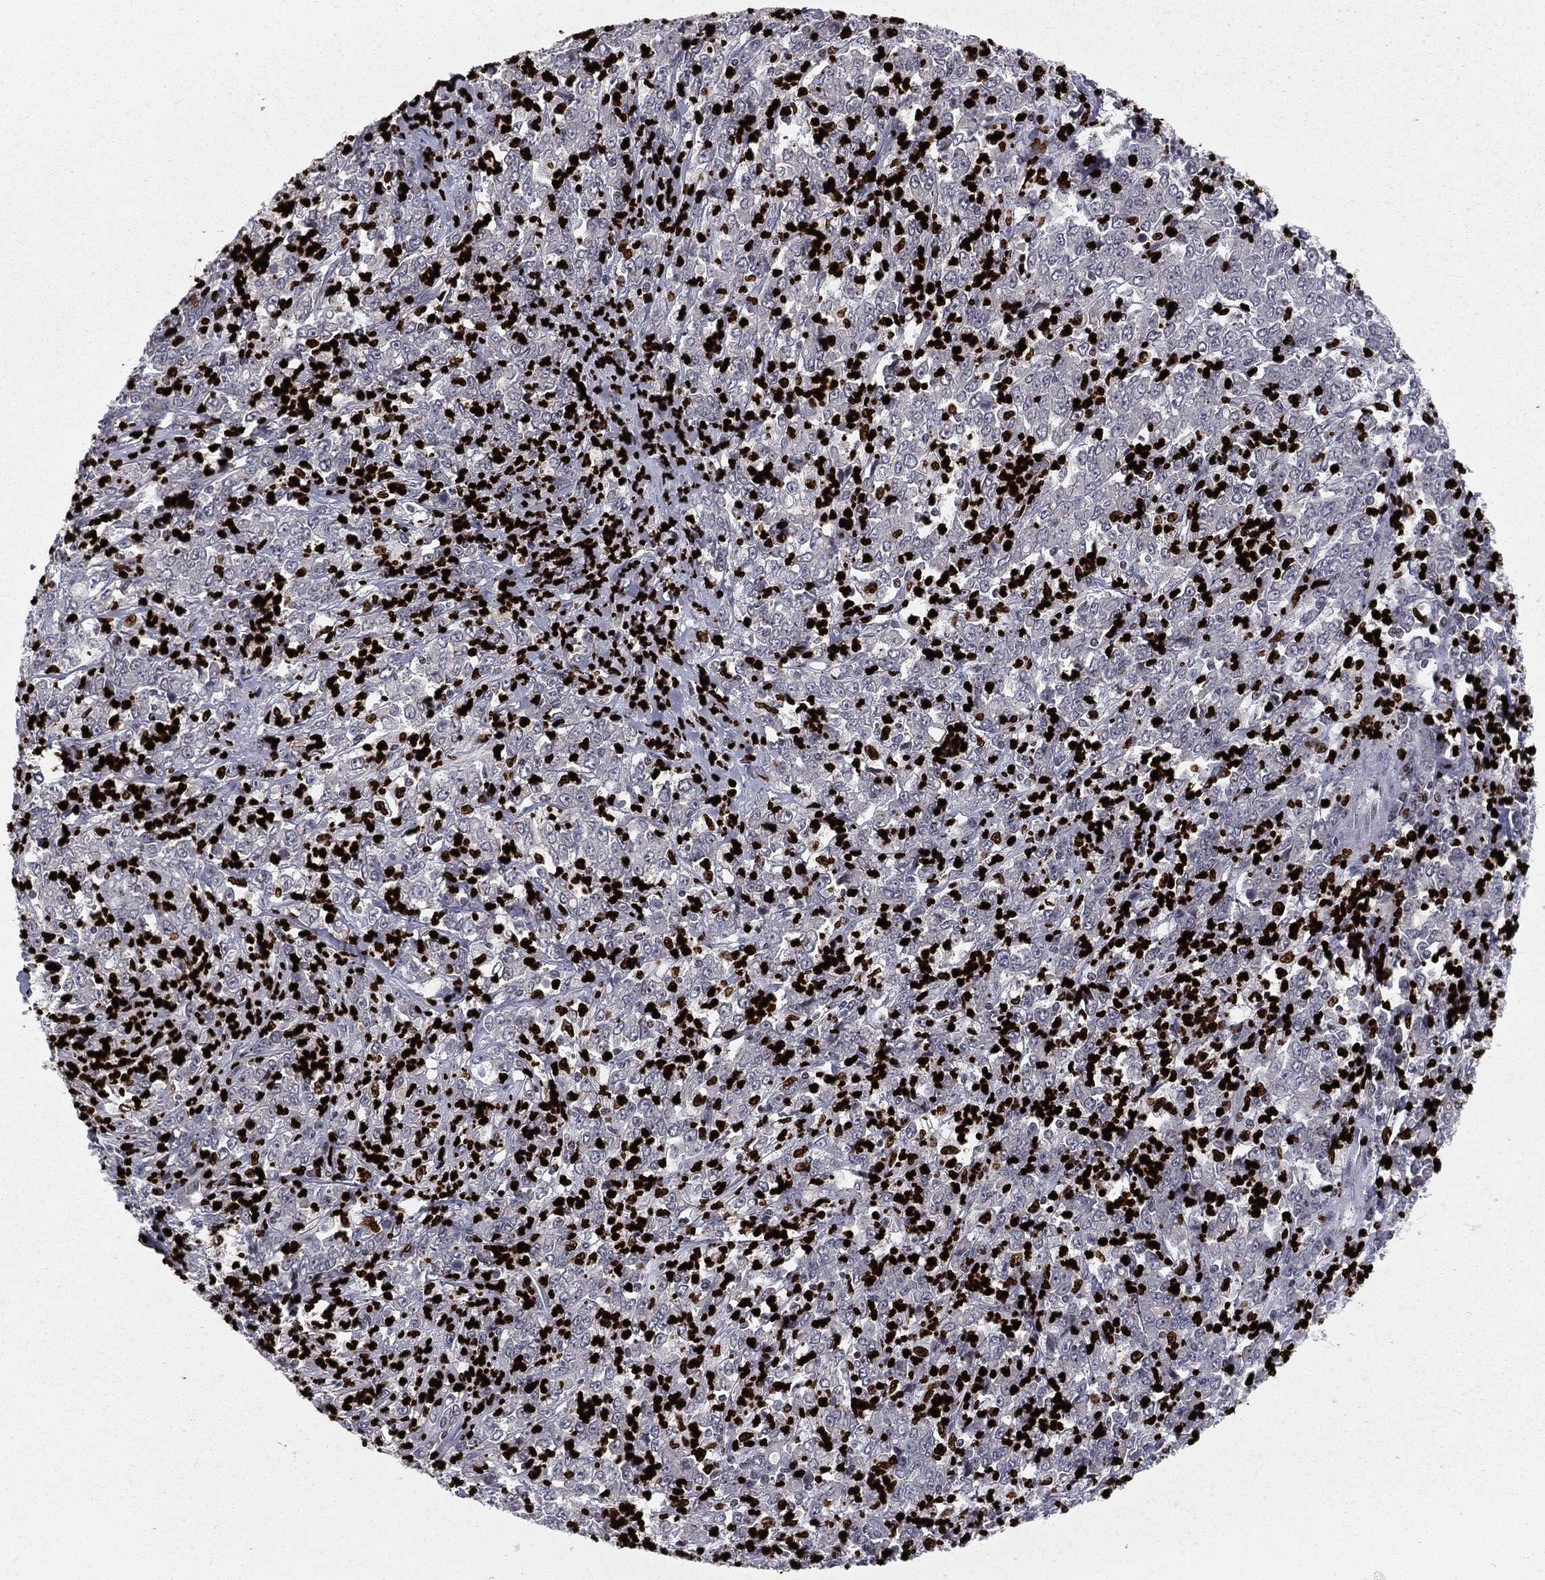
{"staining": {"intensity": "negative", "quantity": "none", "location": "none"}, "tissue": "stomach cancer", "cell_type": "Tumor cells", "image_type": "cancer", "snomed": [{"axis": "morphology", "description": "Adenocarcinoma, NOS"}, {"axis": "topography", "description": "Stomach, lower"}], "caption": "An immunohistochemistry histopathology image of stomach cancer is shown. There is no staining in tumor cells of stomach cancer.", "gene": "MNDA", "patient": {"sex": "female", "age": 71}}